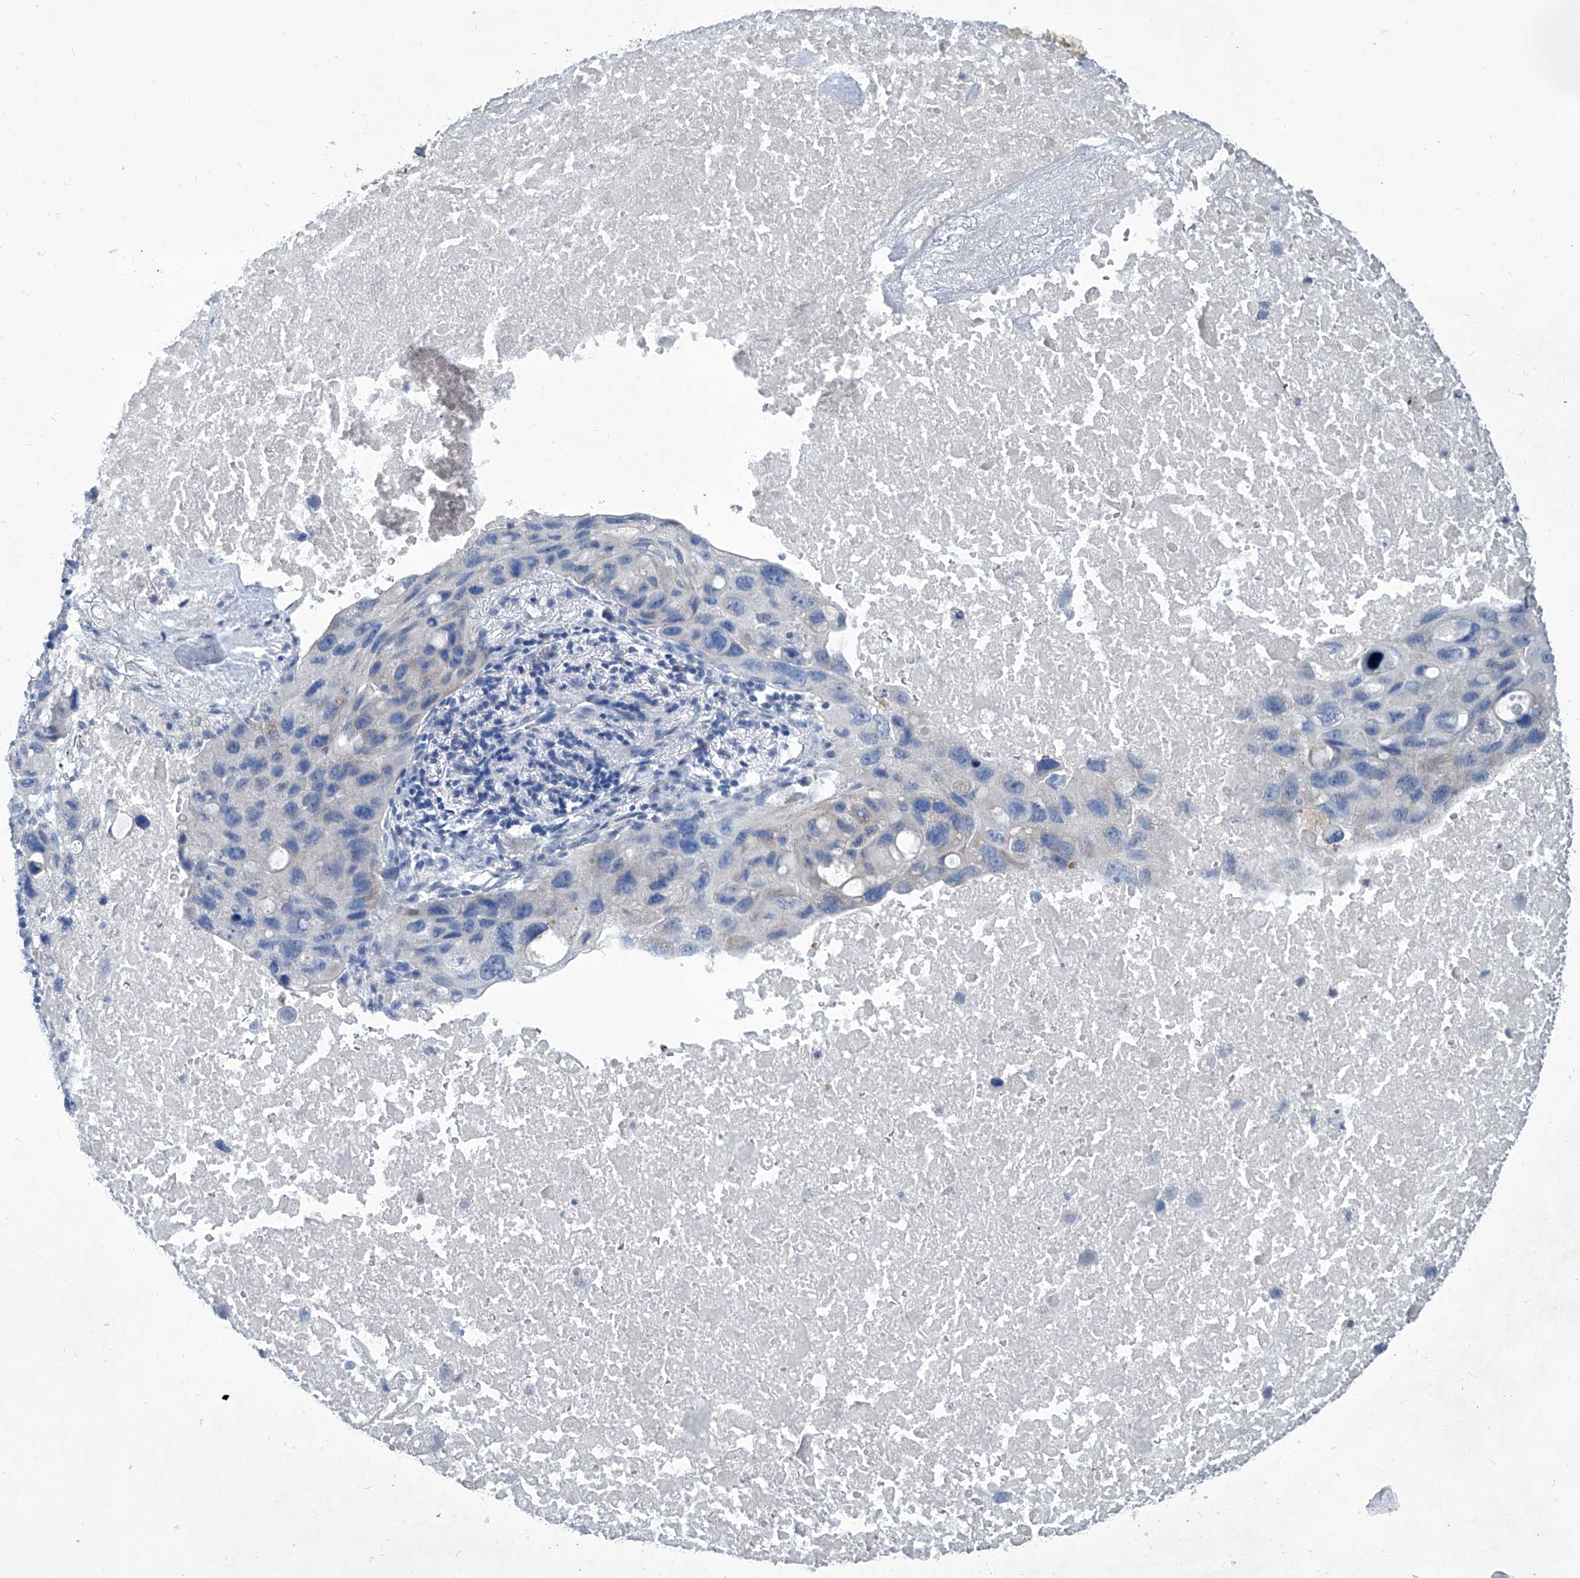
{"staining": {"intensity": "negative", "quantity": "none", "location": "none"}, "tissue": "lung cancer", "cell_type": "Tumor cells", "image_type": "cancer", "snomed": [{"axis": "morphology", "description": "Squamous cell carcinoma, NOS"}, {"axis": "topography", "description": "Lung"}], "caption": "An immunohistochemistry (IHC) photomicrograph of lung cancer (squamous cell carcinoma) is shown. There is no staining in tumor cells of lung cancer (squamous cell carcinoma).", "gene": "MTARC1", "patient": {"sex": "female", "age": 73}}